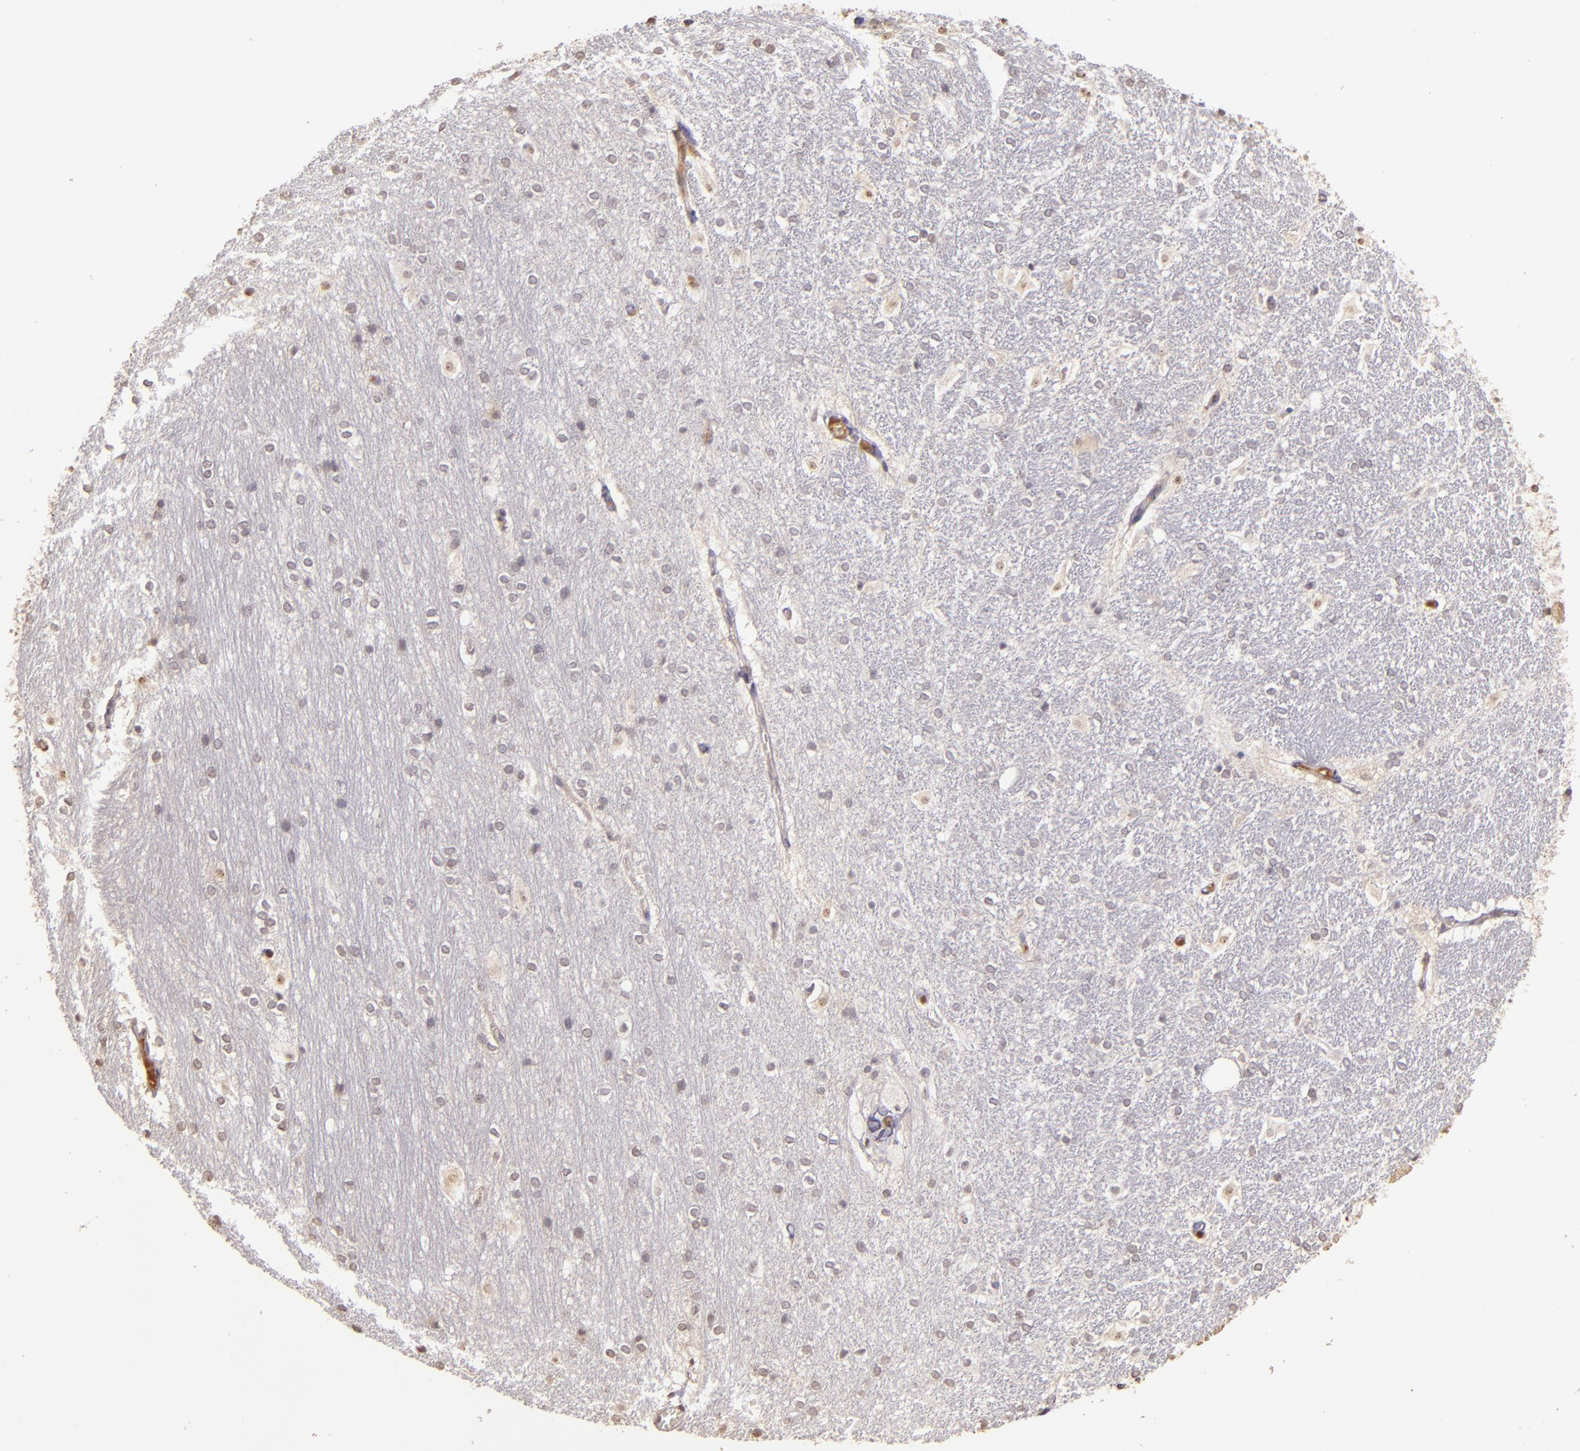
{"staining": {"intensity": "negative", "quantity": "none", "location": "none"}, "tissue": "hippocampus", "cell_type": "Glial cells", "image_type": "normal", "snomed": [{"axis": "morphology", "description": "Normal tissue, NOS"}, {"axis": "topography", "description": "Hippocampus"}], "caption": "IHC photomicrograph of unremarkable hippocampus: human hippocampus stained with DAB shows no significant protein staining in glial cells. (DAB immunohistochemistry (IHC), high magnification).", "gene": "ABL1", "patient": {"sex": "female", "age": 19}}